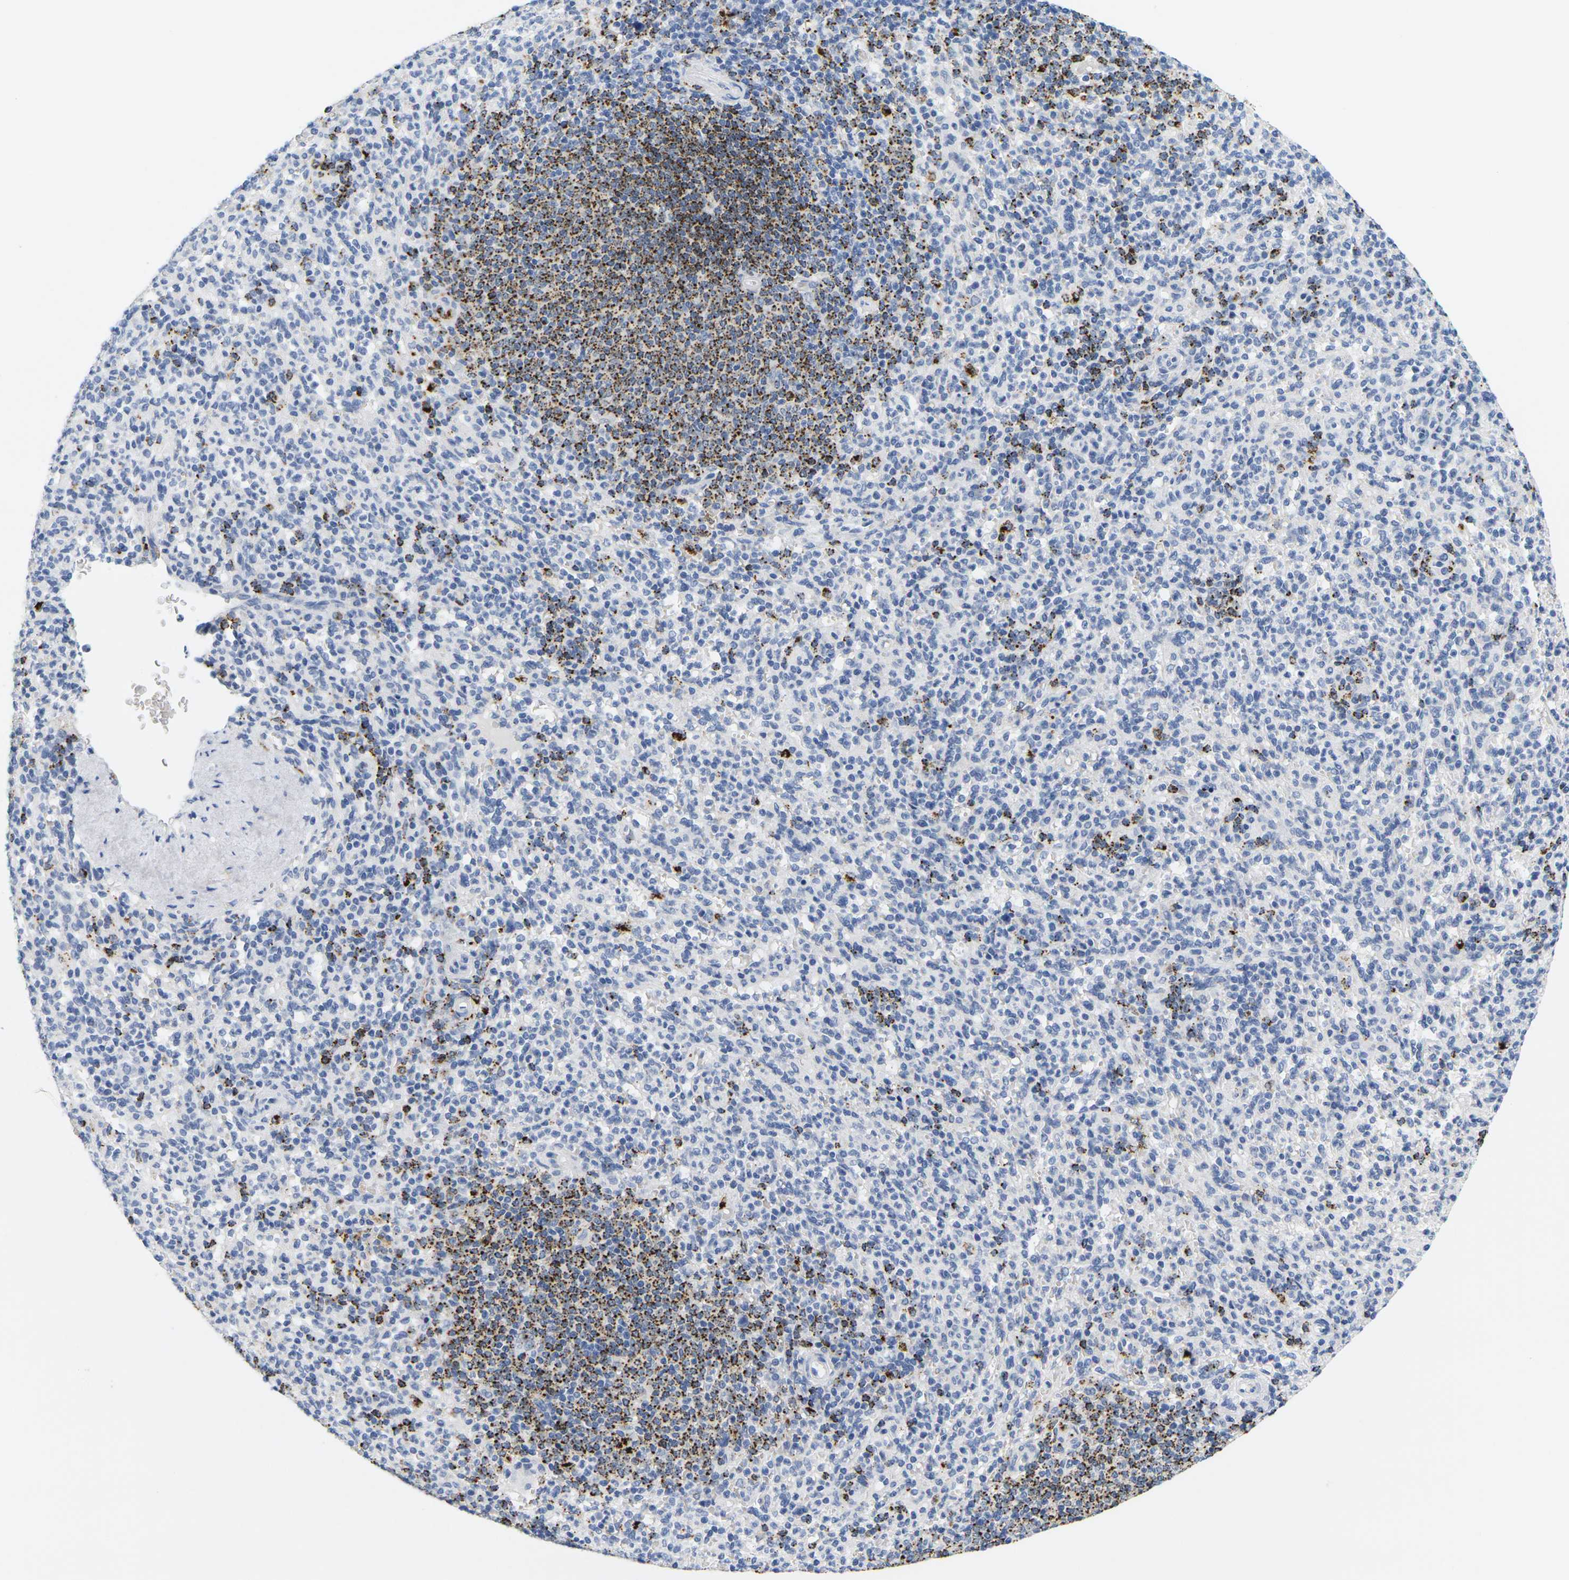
{"staining": {"intensity": "strong", "quantity": "<25%", "location": "cytoplasmic/membranous"}, "tissue": "spleen", "cell_type": "Cells in red pulp", "image_type": "normal", "snomed": [{"axis": "morphology", "description": "Normal tissue, NOS"}, {"axis": "topography", "description": "Spleen"}], "caption": "An immunohistochemistry histopathology image of benign tissue is shown. Protein staining in brown shows strong cytoplasmic/membranous positivity in spleen within cells in red pulp. The protein of interest is shown in brown color, while the nuclei are stained blue.", "gene": "HLA", "patient": {"sex": "male", "age": 36}}